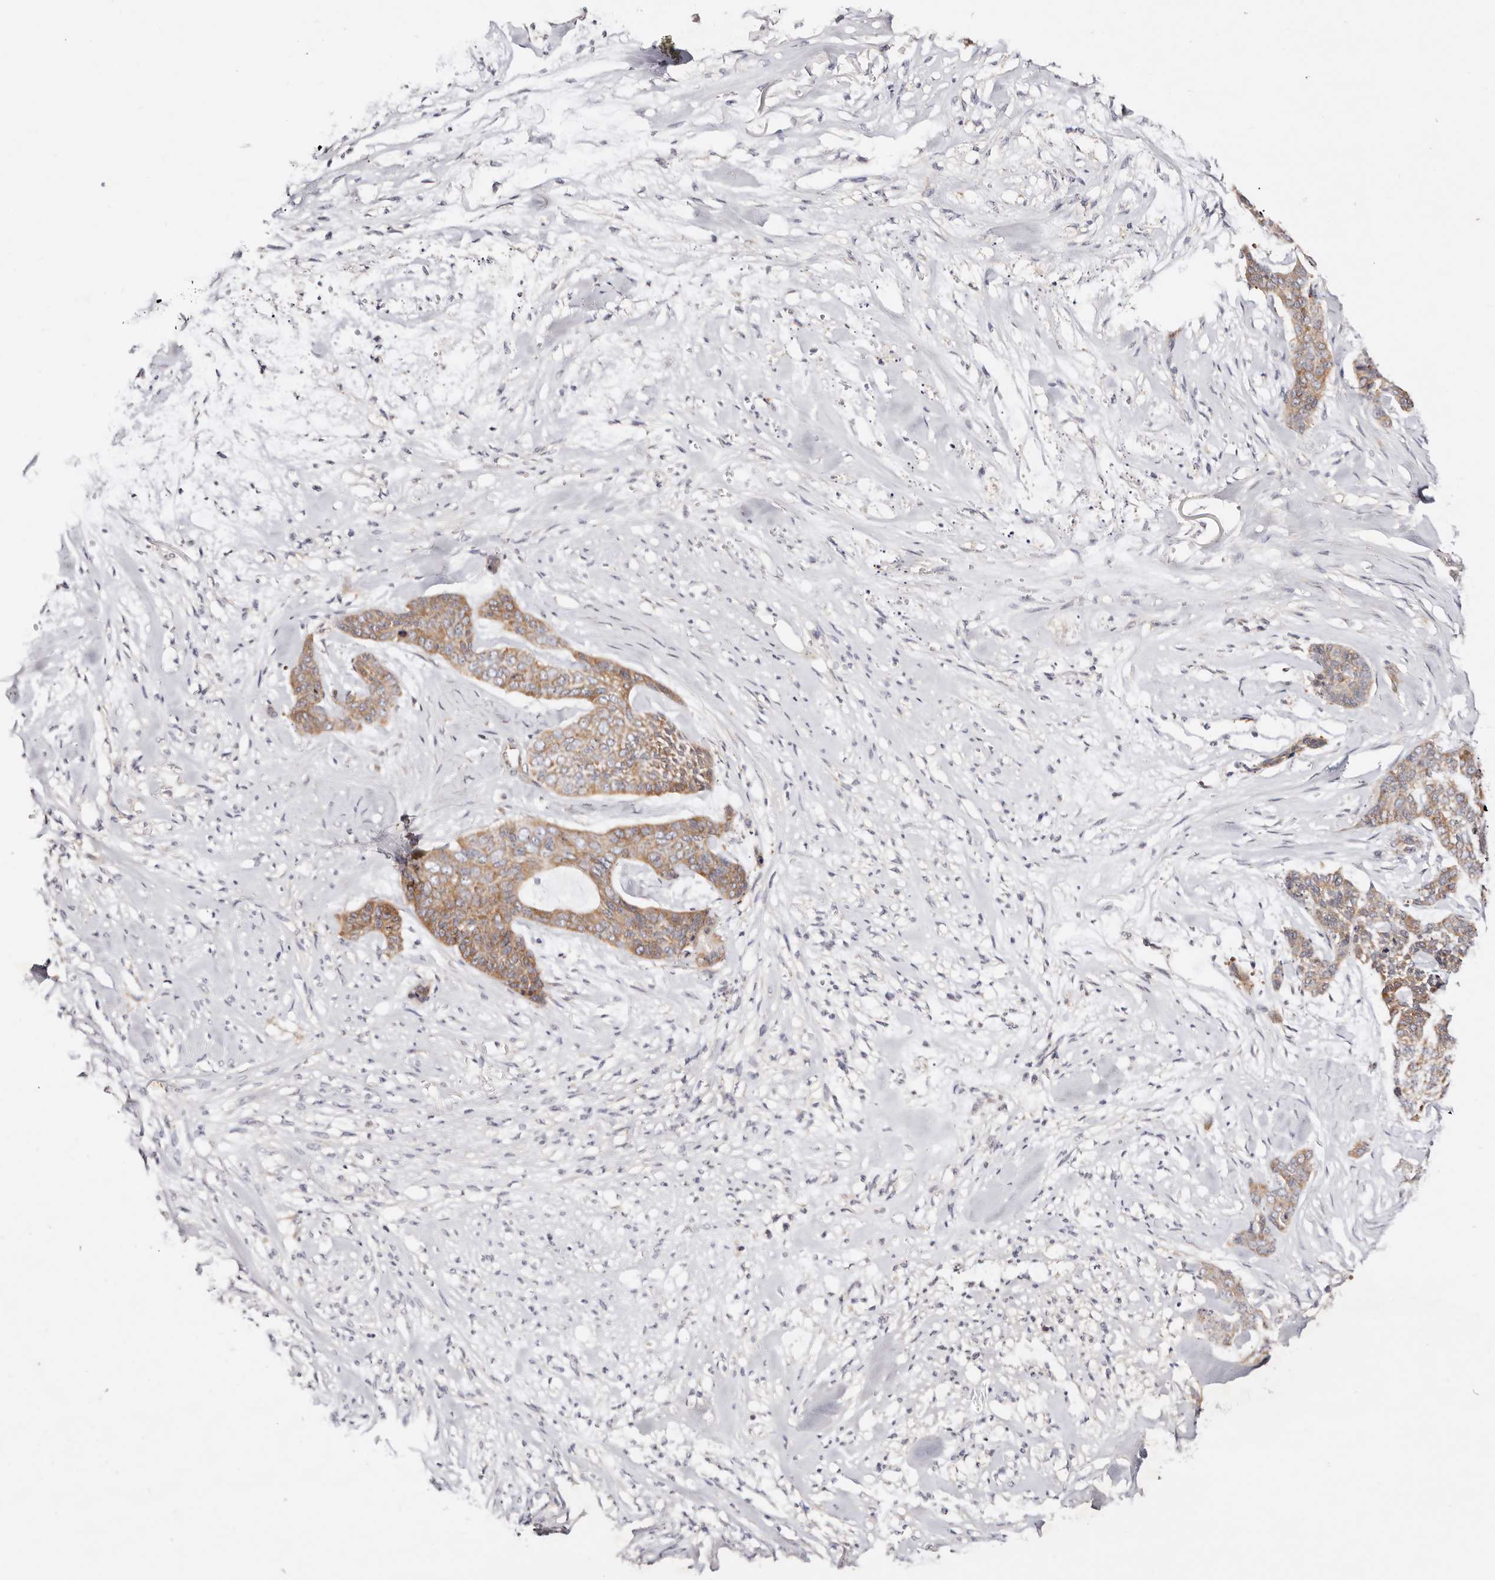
{"staining": {"intensity": "moderate", "quantity": ">75%", "location": "cytoplasmic/membranous"}, "tissue": "skin cancer", "cell_type": "Tumor cells", "image_type": "cancer", "snomed": [{"axis": "morphology", "description": "Basal cell carcinoma"}, {"axis": "topography", "description": "Skin"}], "caption": "The histopathology image demonstrates staining of basal cell carcinoma (skin), revealing moderate cytoplasmic/membranous protein positivity (brown color) within tumor cells.", "gene": "GNA13", "patient": {"sex": "female", "age": 64}}